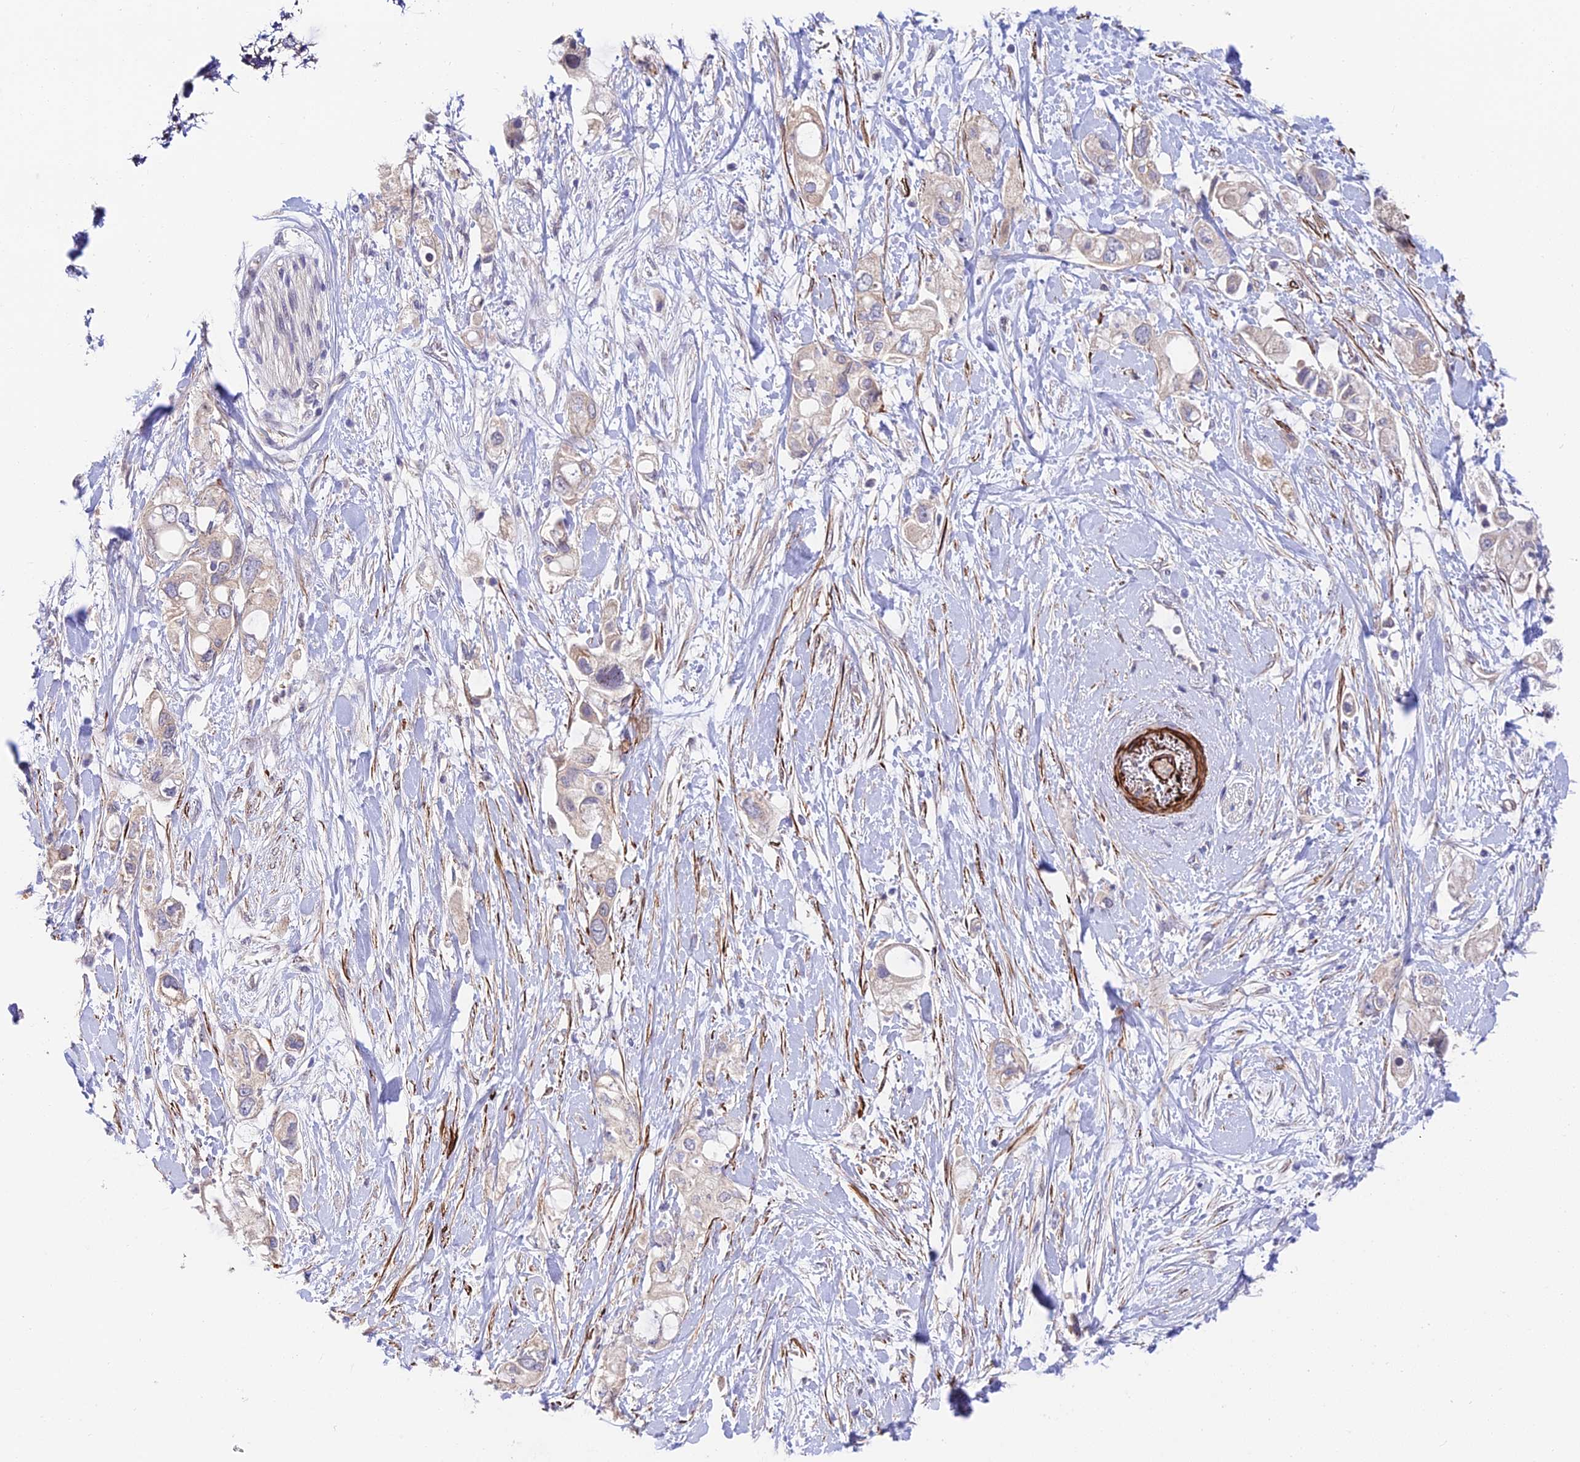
{"staining": {"intensity": "weak", "quantity": "<25%", "location": "cytoplasmic/membranous"}, "tissue": "pancreatic cancer", "cell_type": "Tumor cells", "image_type": "cancer", "snomed": [{"axis": "morphology", "description": "Adenocarcinoma, NOS"}, {"axis": "topography", "description": "Pancreas"}], "caption": "This micrograph is of pancreatic cancer (adenocarcinoma) stained with immunohistochemistry (IHC) to label a protein in brown with the nuclei are counter-stained blue. There is no expression in tumor cells.", "gene": "ANKRD50", "patient": {"sex": "female", "age": 56}}